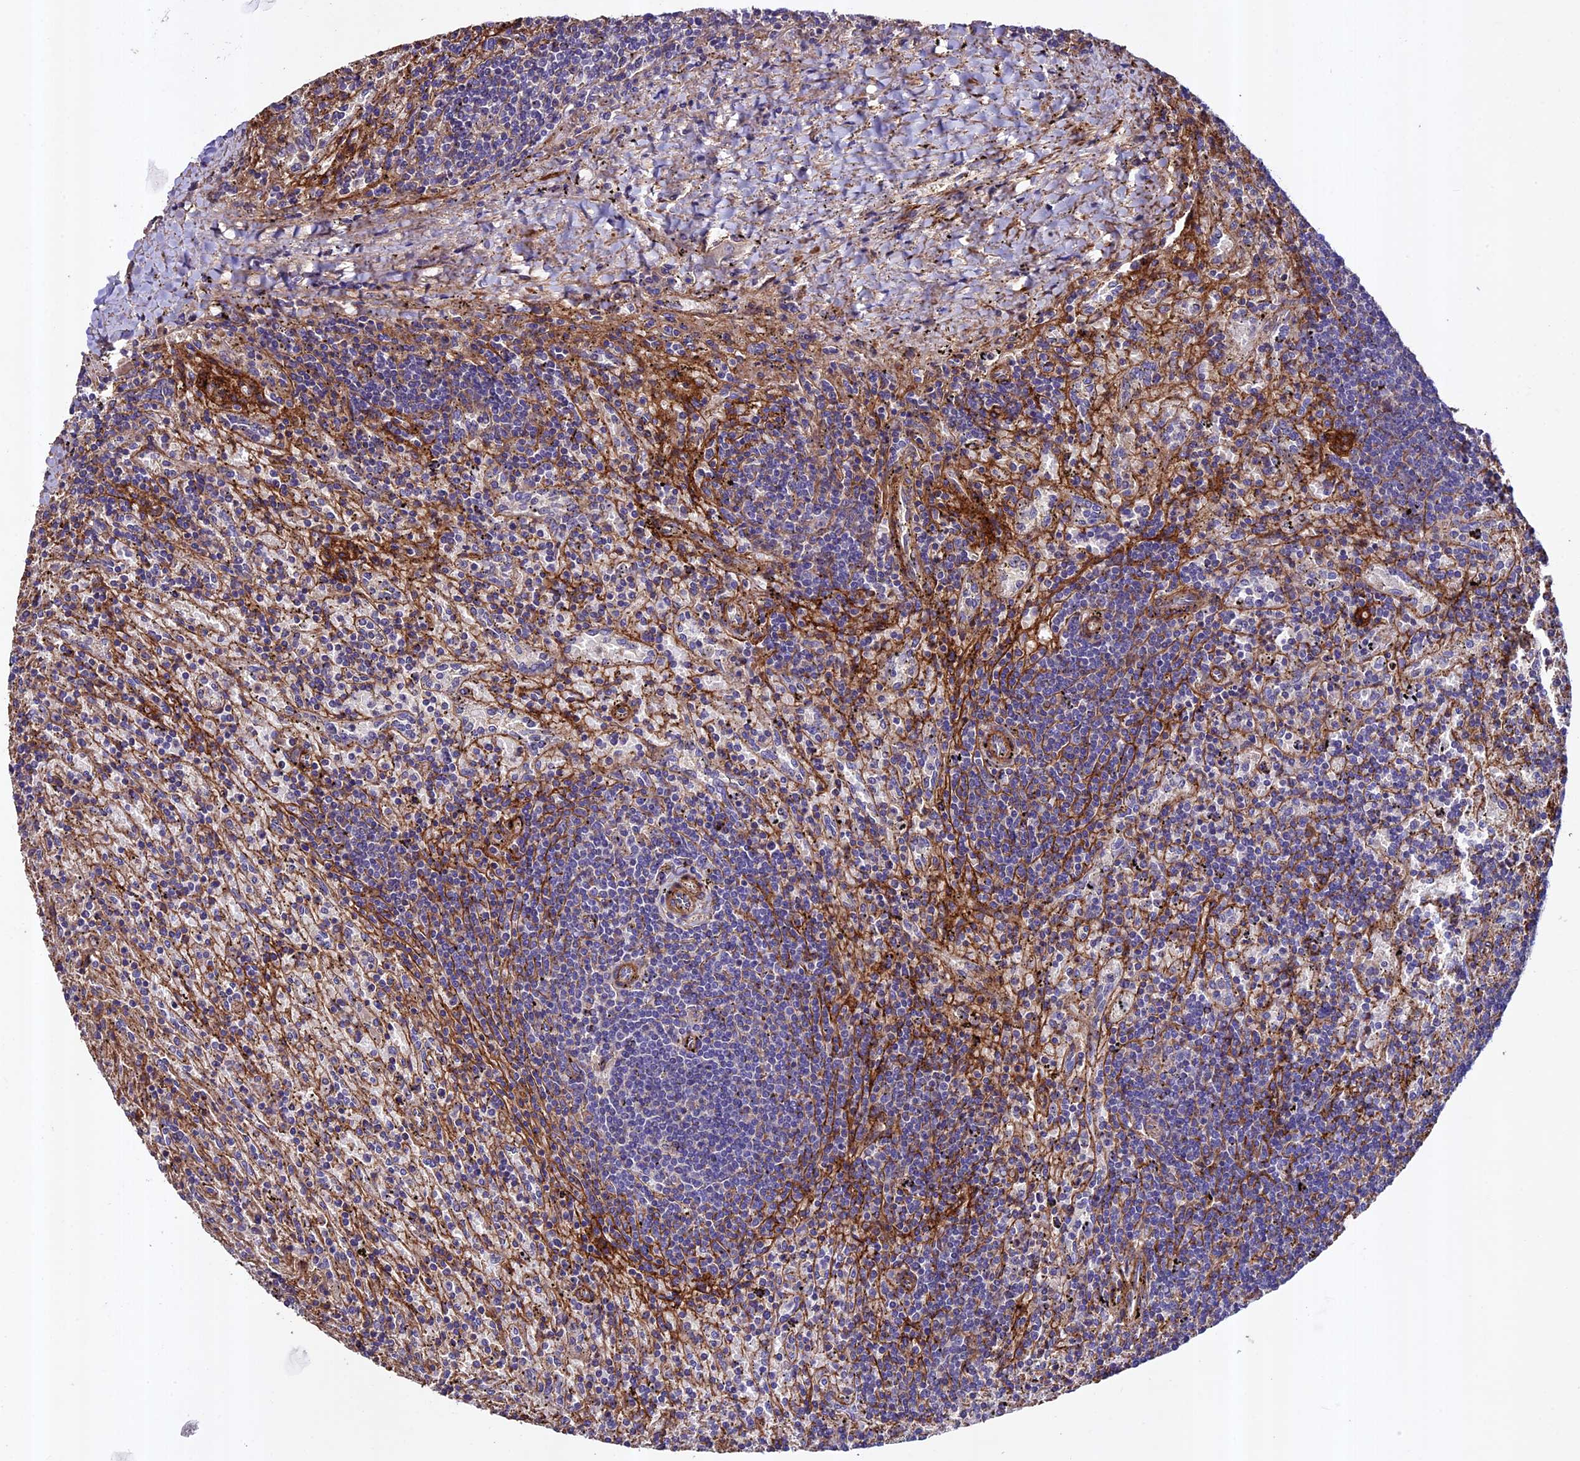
{"staining": {"intensity": "negative", "quantity": "none", "location": "none"}, "tissue": "lymphoma", "cell_type": "Tumor cells", "image_type": "cancer", "snomed": [{"axis": "morphology", "description": "Malignant lymphoma, non-Hodgkin's type, Low grade"}, {"axis": "topography", "description": "Spleen"}], "caption": "This is an immunohistochemistry (IHC) histopathology image of lymphoma. There is no positivity in tumor cells.", "gene": "EVA1B", "patient": {"sex": "male", "age": 76}}